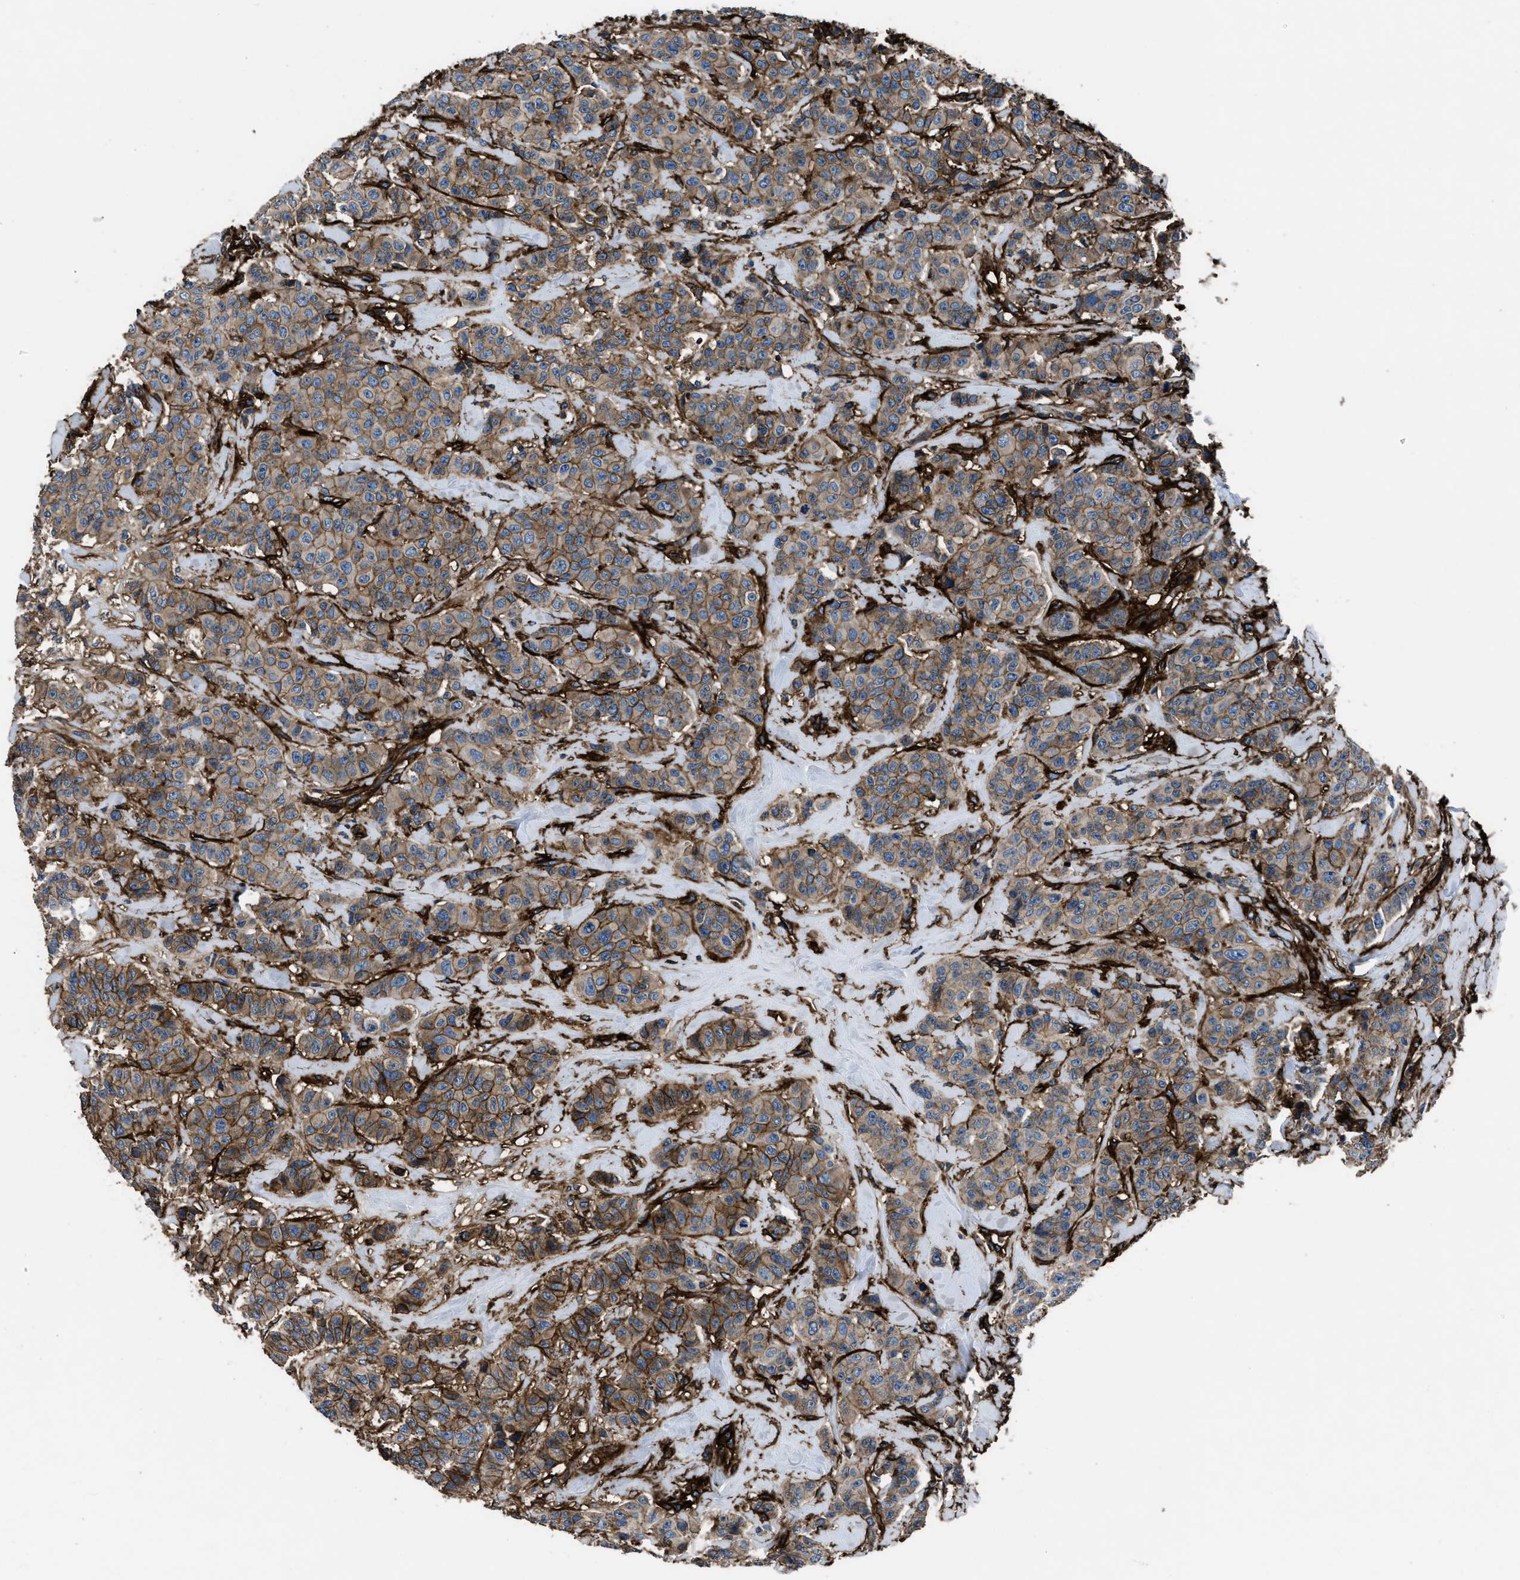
{"staining": {"intensity": "moderate", "quantity": ">75%", "location": "cytoplasmic/membranous"}, "tissue": "breast cancer", "cell_type": "Tumor cells", "image_type": "cancer", "snomed": [{"axis": "morphology", "description": "Normal tissue, NOS"}, {"axis": "morphology", "description": "Duct carcinoma"}, {"axis": "topography", "description": "Breast"}], "caption": "About >75% of tumor cells in human breast cancer exhibit moderate cytoplasmic/membranous protein staining as visualized by brown immunohistochemical staining.", "gene": "CD276", "patient": {"sex": "female", "age": 40}}